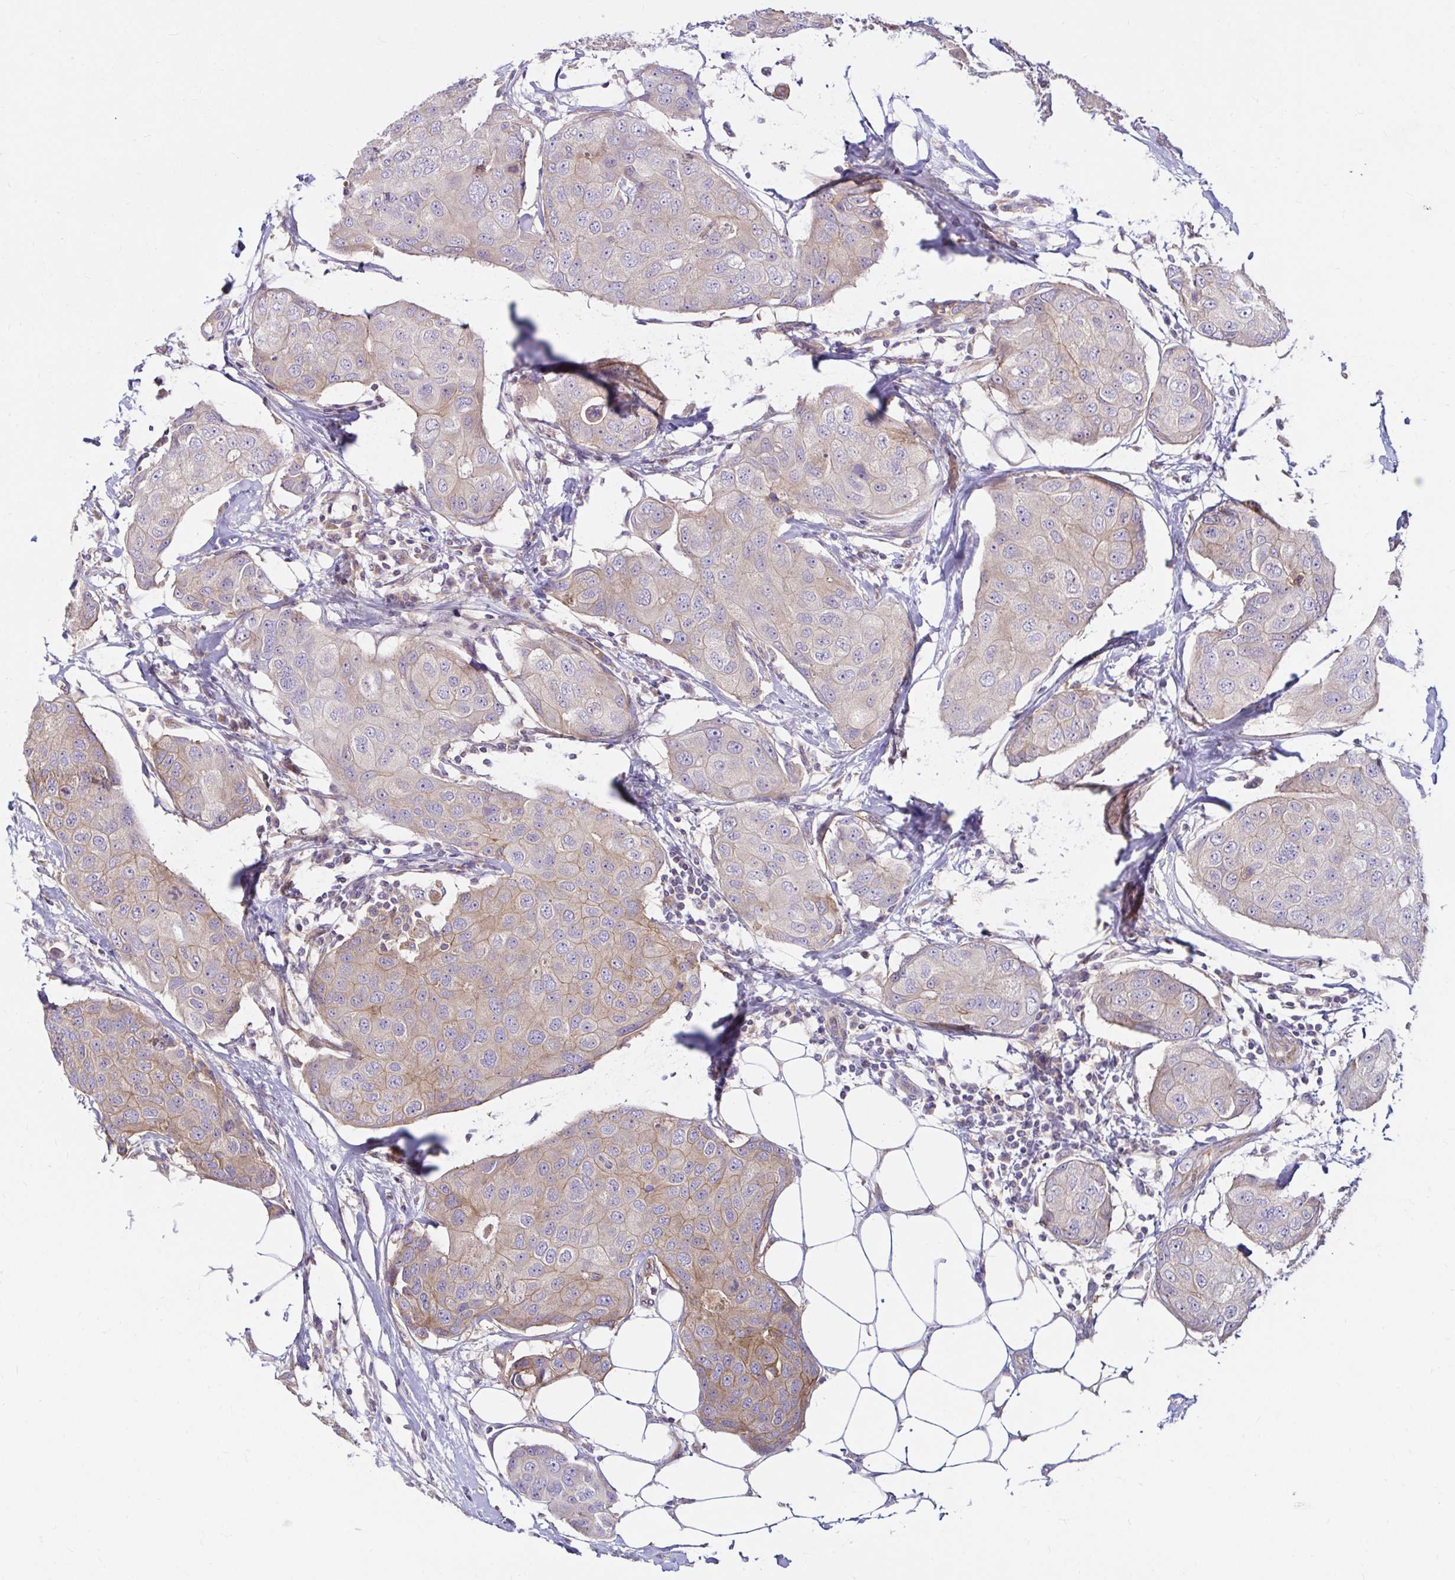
{"staining": {"intensity": "weak", "quantity": "<25%", "location": "cytoplasmic/membranous"}, "tissue": "breast cancer", "cell_type": "Tumor cells", "image_type": "cancer", "snomed": [{"axis": "morphology", "description": "Duct carcinoma"}, {"axis": "topography", "description": "Breast"}, {"axis": "topography", "description": "Lymph node"}], "caption": "IHC histopathology image of breast cancer (intraductal carcinoma) stained for a protein (brown), which reveals no positivity in tumor cells. (Brightfield microscopy of DAB (3,3'-diaminobenzidine) immunohistochemistry at high magnification).", "gene": "ITGA2", "patient": {"sex": "female", "age": 80}}